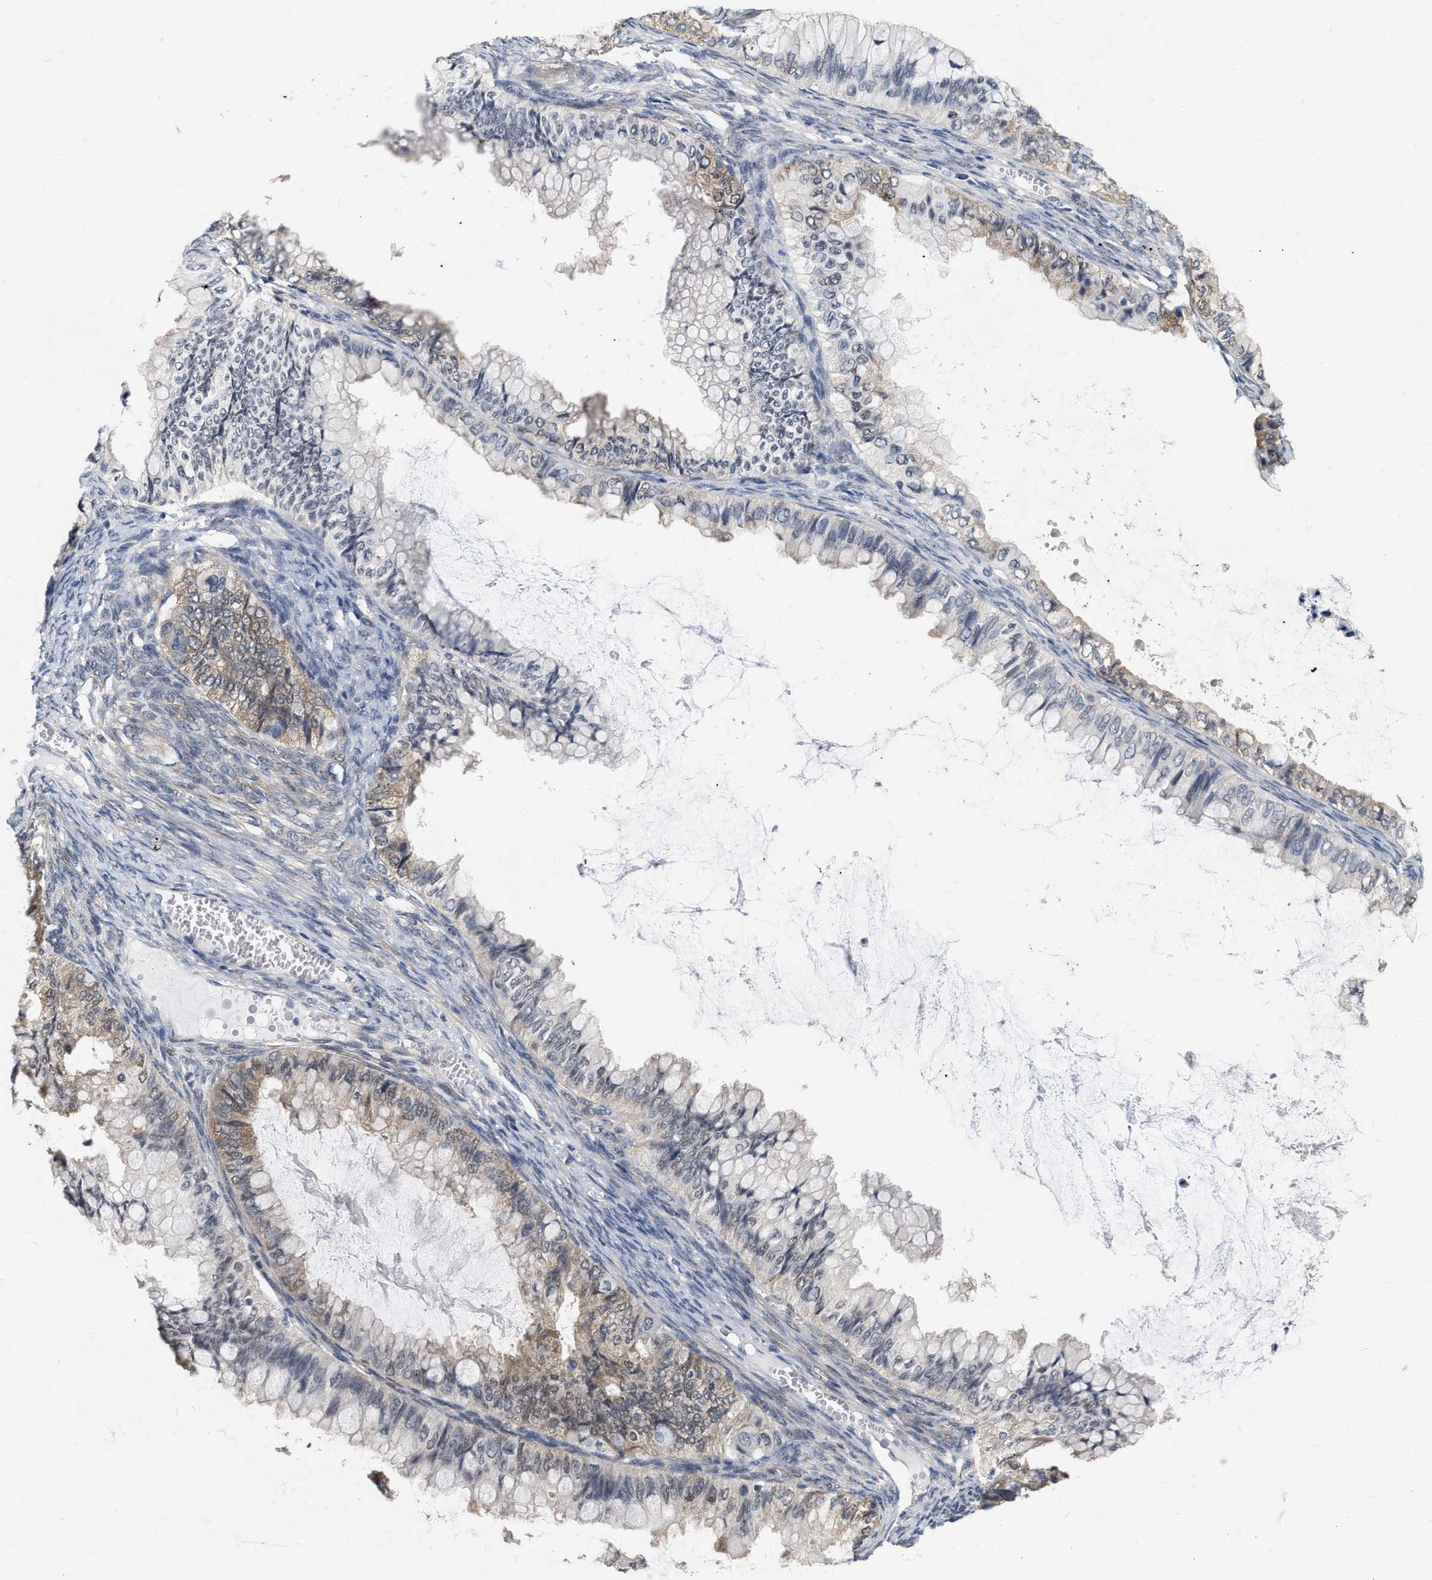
{"staining": {"intensity": "moderate", "quantity": "25%-75%", "location": "cytoplasmic/membranous"}, "tissue": "ovarian cancer", "cell_type": "Tumor cells", "image_type": "cancer", "snomed": [{"axis": "morphology", "description": "Cystadenocarcinoma, mucinous, NOS"}, {"axis": "topography", "description": "Ovary"}], "caption": "Moderate cytoplasmic/membranous expression for a protein is present in approximately 25%-75% of tumor cells of mucinous cystadenocarcinoma (ovarian) using IHC.", "gene": "RUVBL1", "patient": {"sex": "female", "age": 80}}